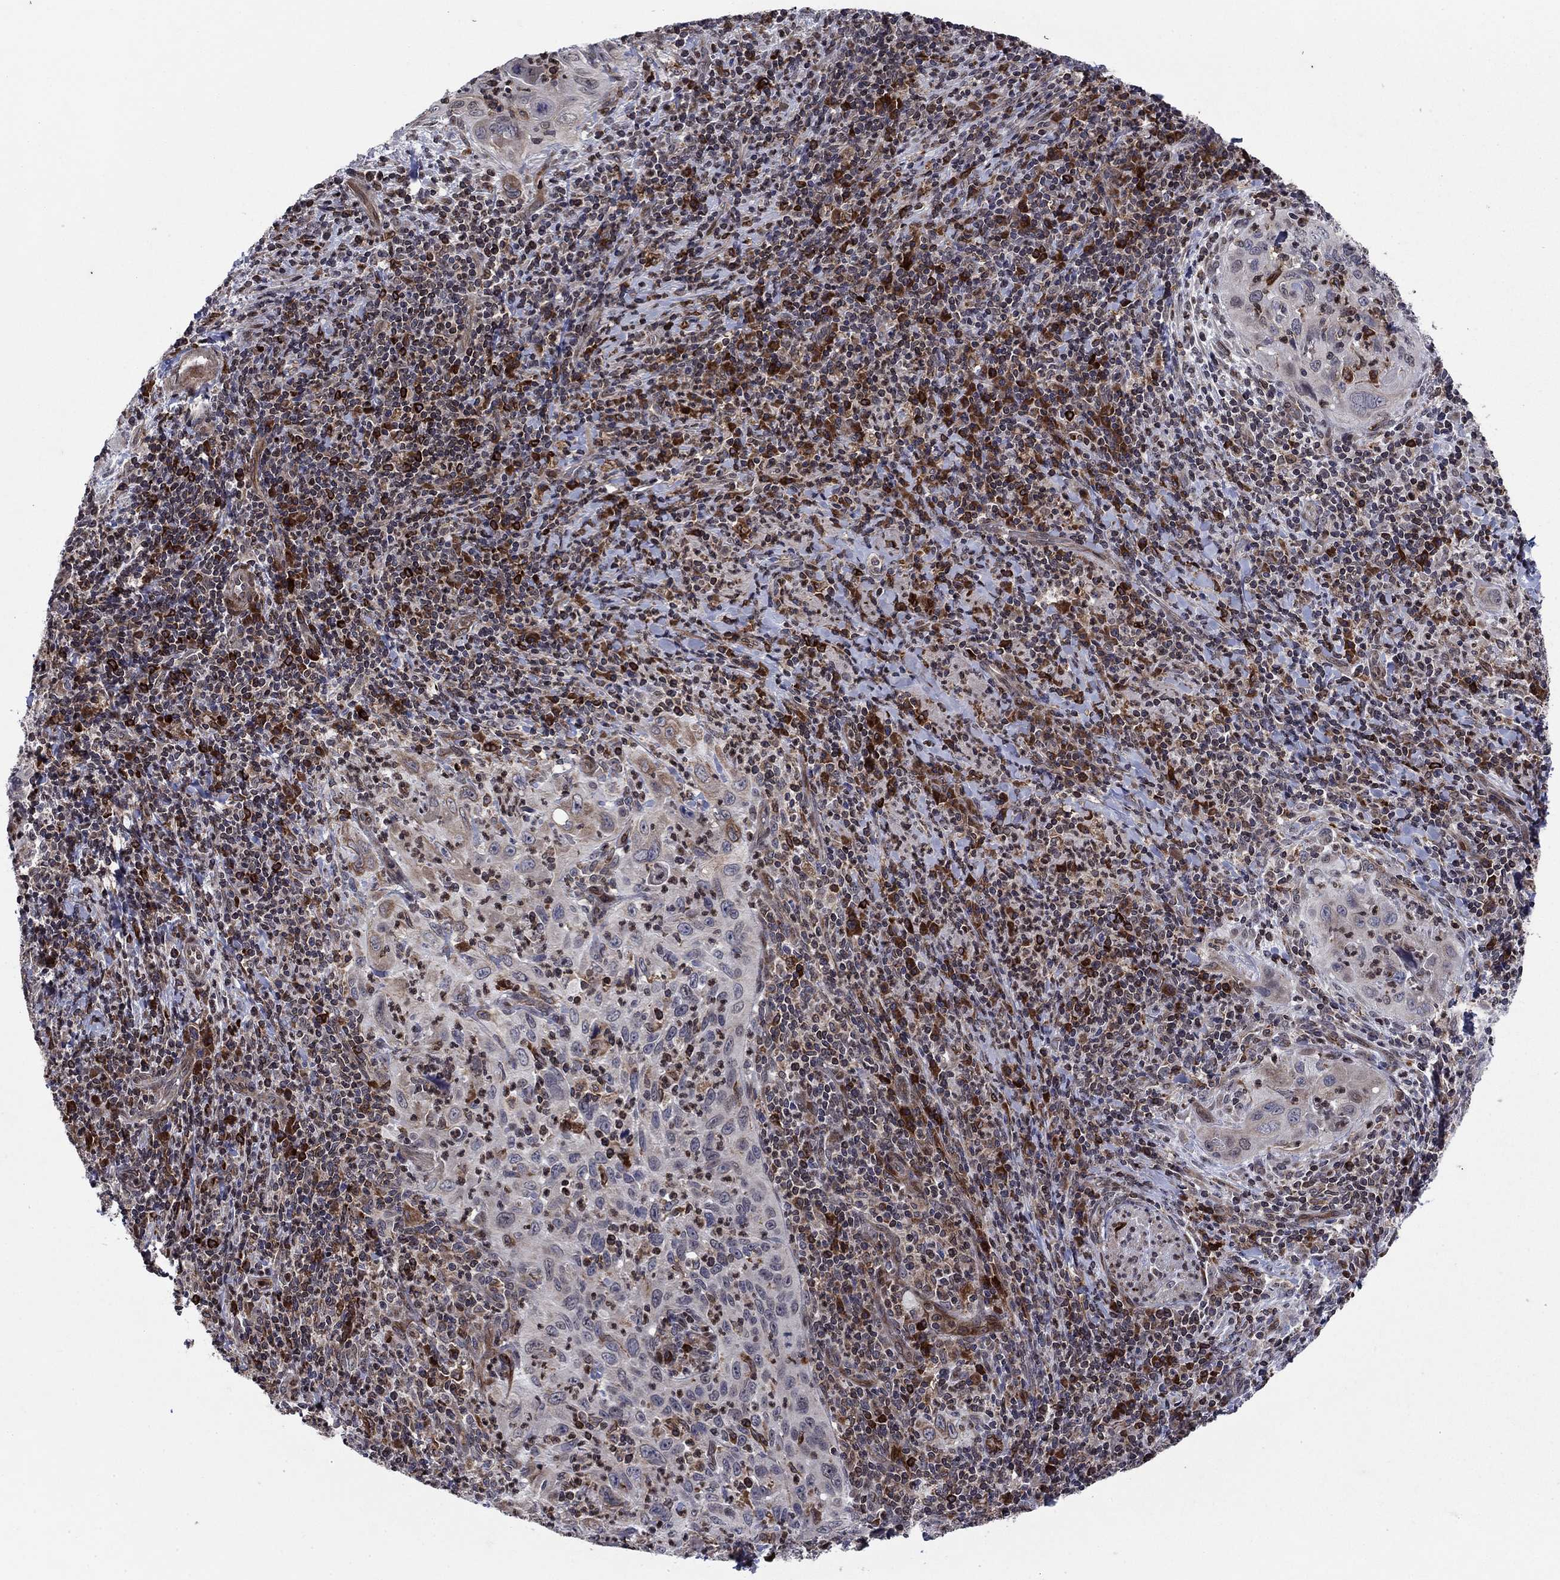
{"staining": {"intensity": "moderate", "quantity": "<25%", "location": "cytoplasmic/membranous"}, "tissue": "cervical cancer", "cell_type": "Tumor cells", "image_type": "cancer", "snomed": [{"axis": "morphology", "description": "Squamous cell carcinoma, NOS"}, {"axis": "topography", "description": "Cervix"}], "caption": "Cervical squamous cell carcinoma stained with DAB IHC displays low levels of moderate cytoplasmic/membranous staining in approximately <25% of tumor cells. The protein of interest is shown in brown color, while the nuclei are stained blue.", "gene": "DHRS7", "patient": {"sex": "female", "age": 26}}